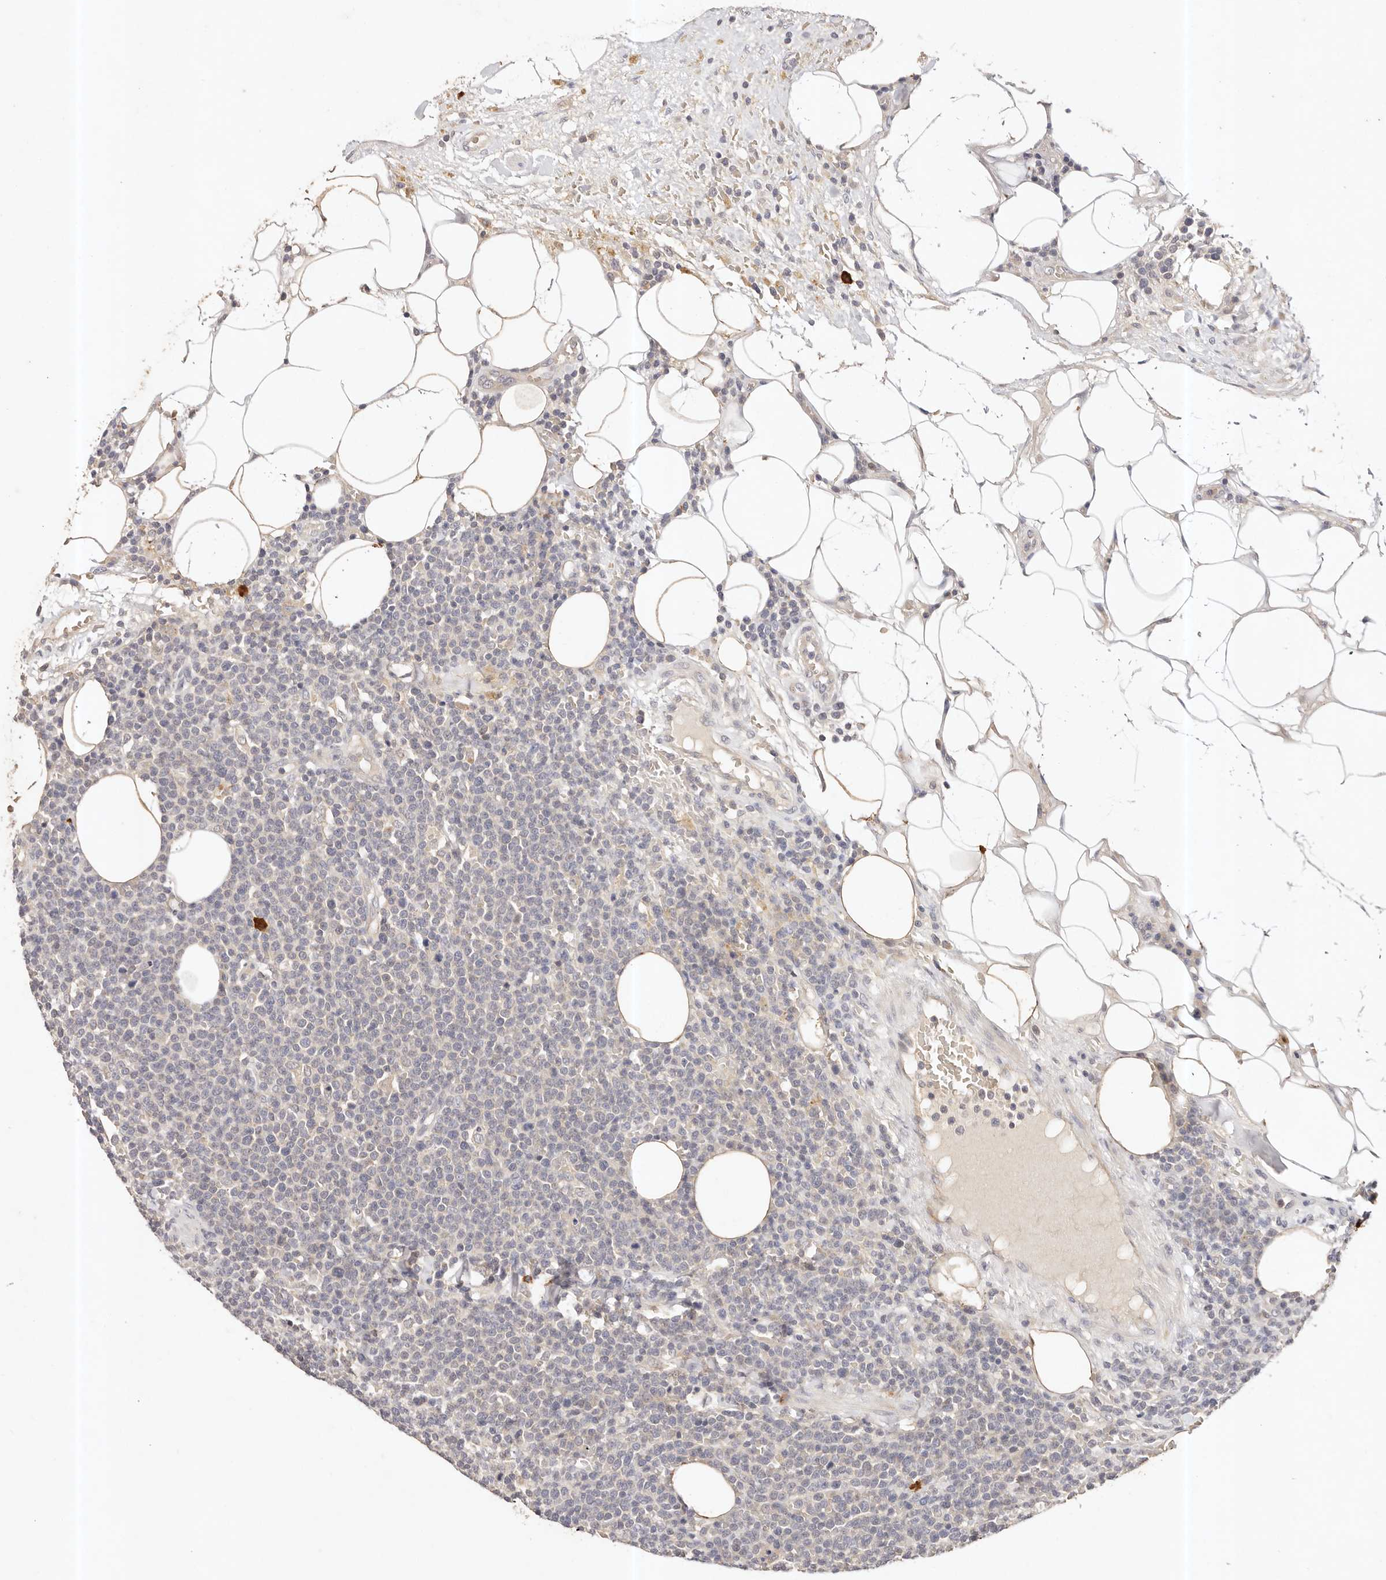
{"staining": {"intensity": "negative", "quantity": "none", "location": "none"}, "tissue": "lymphoma", "cell_type": "Tumor cells", "image_type": "cancer", "snomed": [{"axis": "morphology", "description": "Malignant lymphoma, non-Hodgkin's type, High grade"}, {"axis": "topography", "description": "Lymph node"}], "caption": "DAB immunohistochemical staining of human lymphoma shows no significant positivity in tumor cells. The staining was performed using DAB (3,3'-diaminobenzidine) to visualize the protein expression in brown, while the nuclei were stained in blue with hematoxylin (Magnification: 20x).", "gene": "CXADR", "patient": {"sex": "male", "age": 61}}